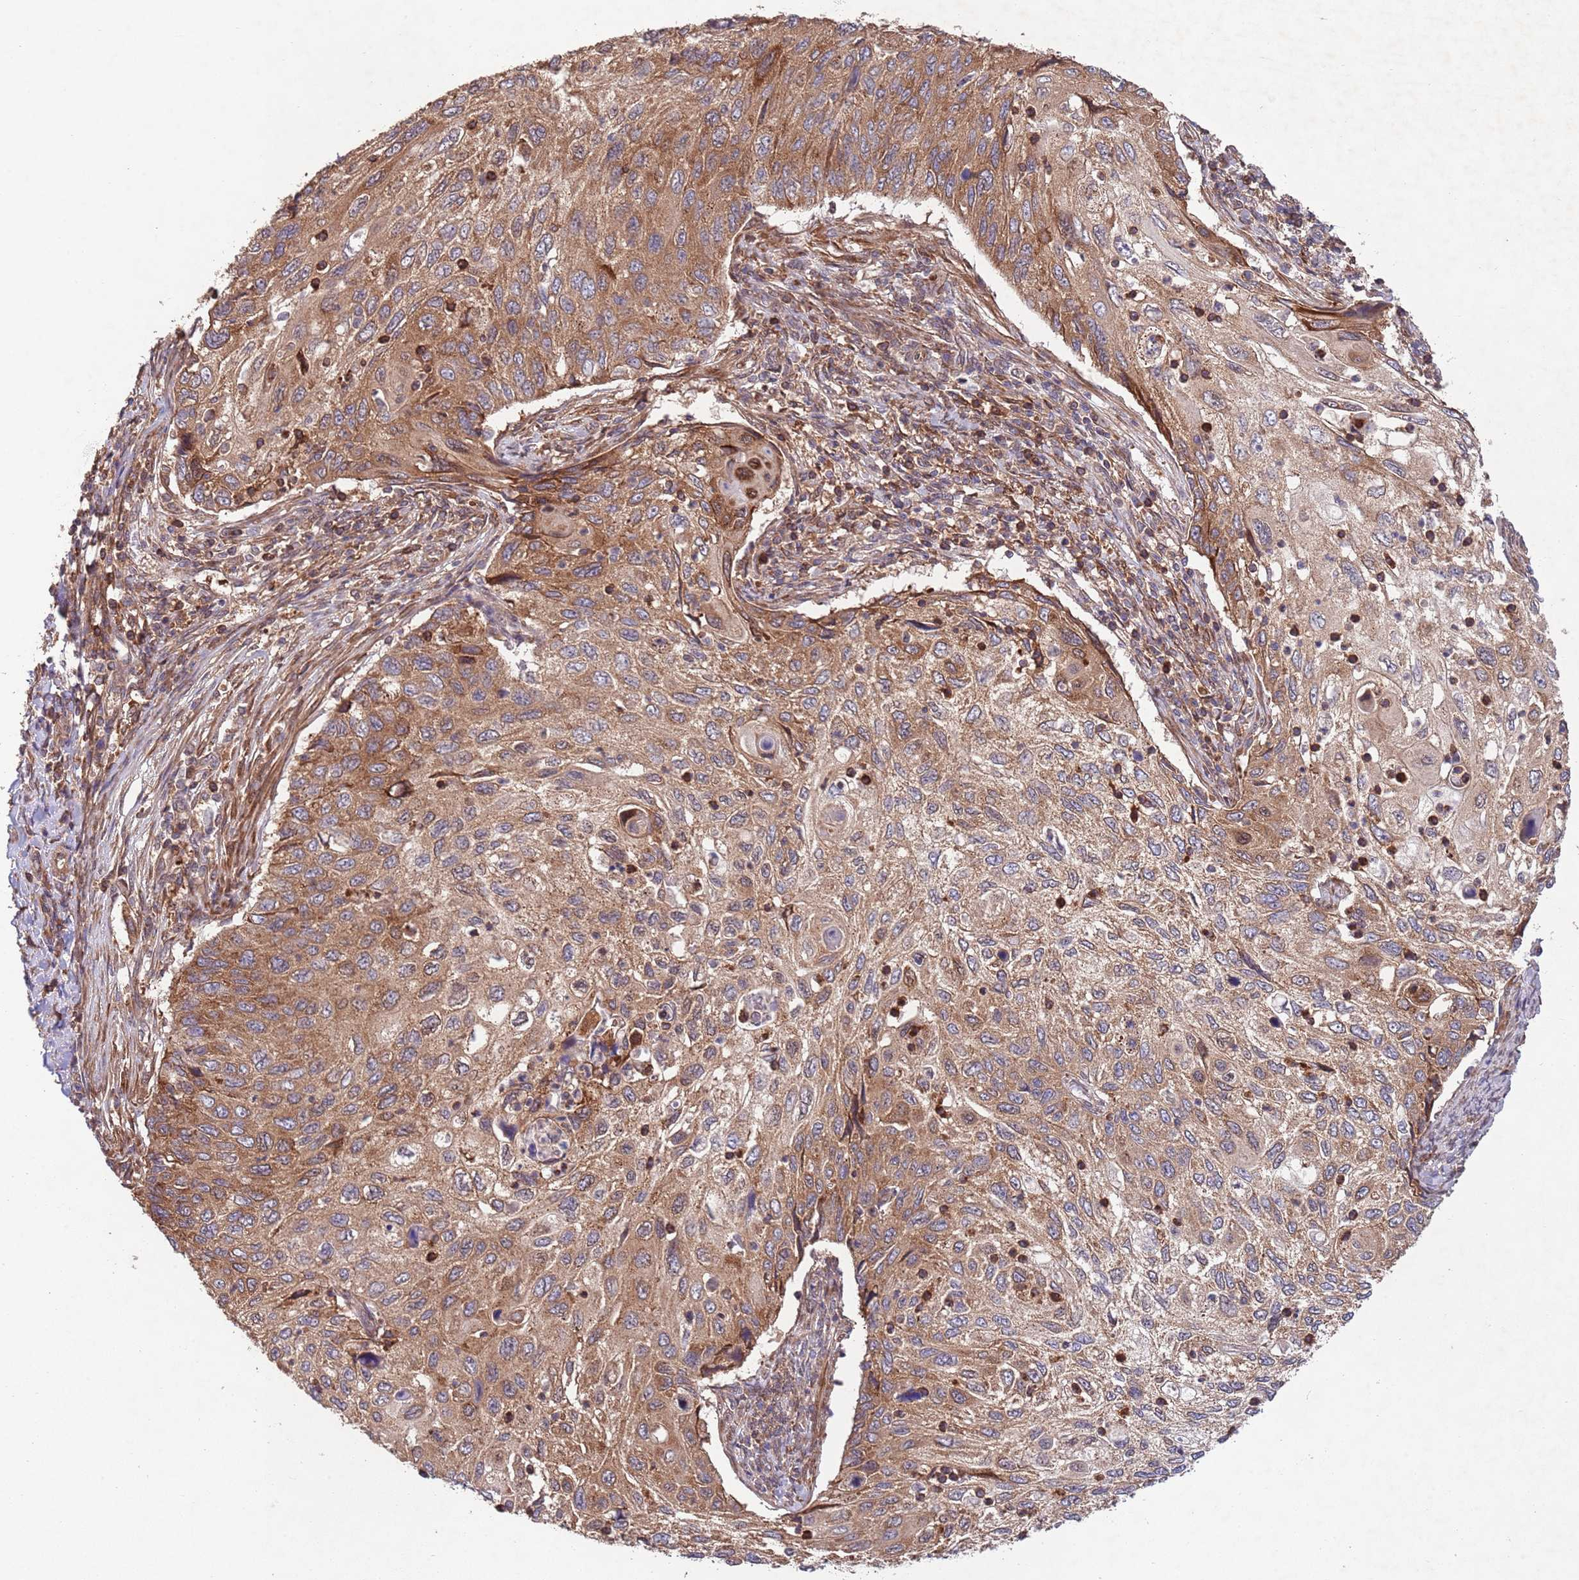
{"staining": {"intensity": "moderate", "quantity": ">75%", "location": "cytoplasmic/membranous"}, "tissue": "cervical cancer", "cell_type": "Tumor cells", "image_type": "cancer", "snomed": [{"axis": "morphology", "description": "Squamous cell carcinoma, NOS"}, {"axis": "topography", "description": "Cervix"}], "caption": "Human cervical cancer (squamous cell carcinoma) stained for a protein (brown) demonstrates moderate cytoplasmic/membranous positive expression in approximately >75% of tumor cells.", "gene": "RNF19B", "patient": {"sex": "female", "age": 70}}